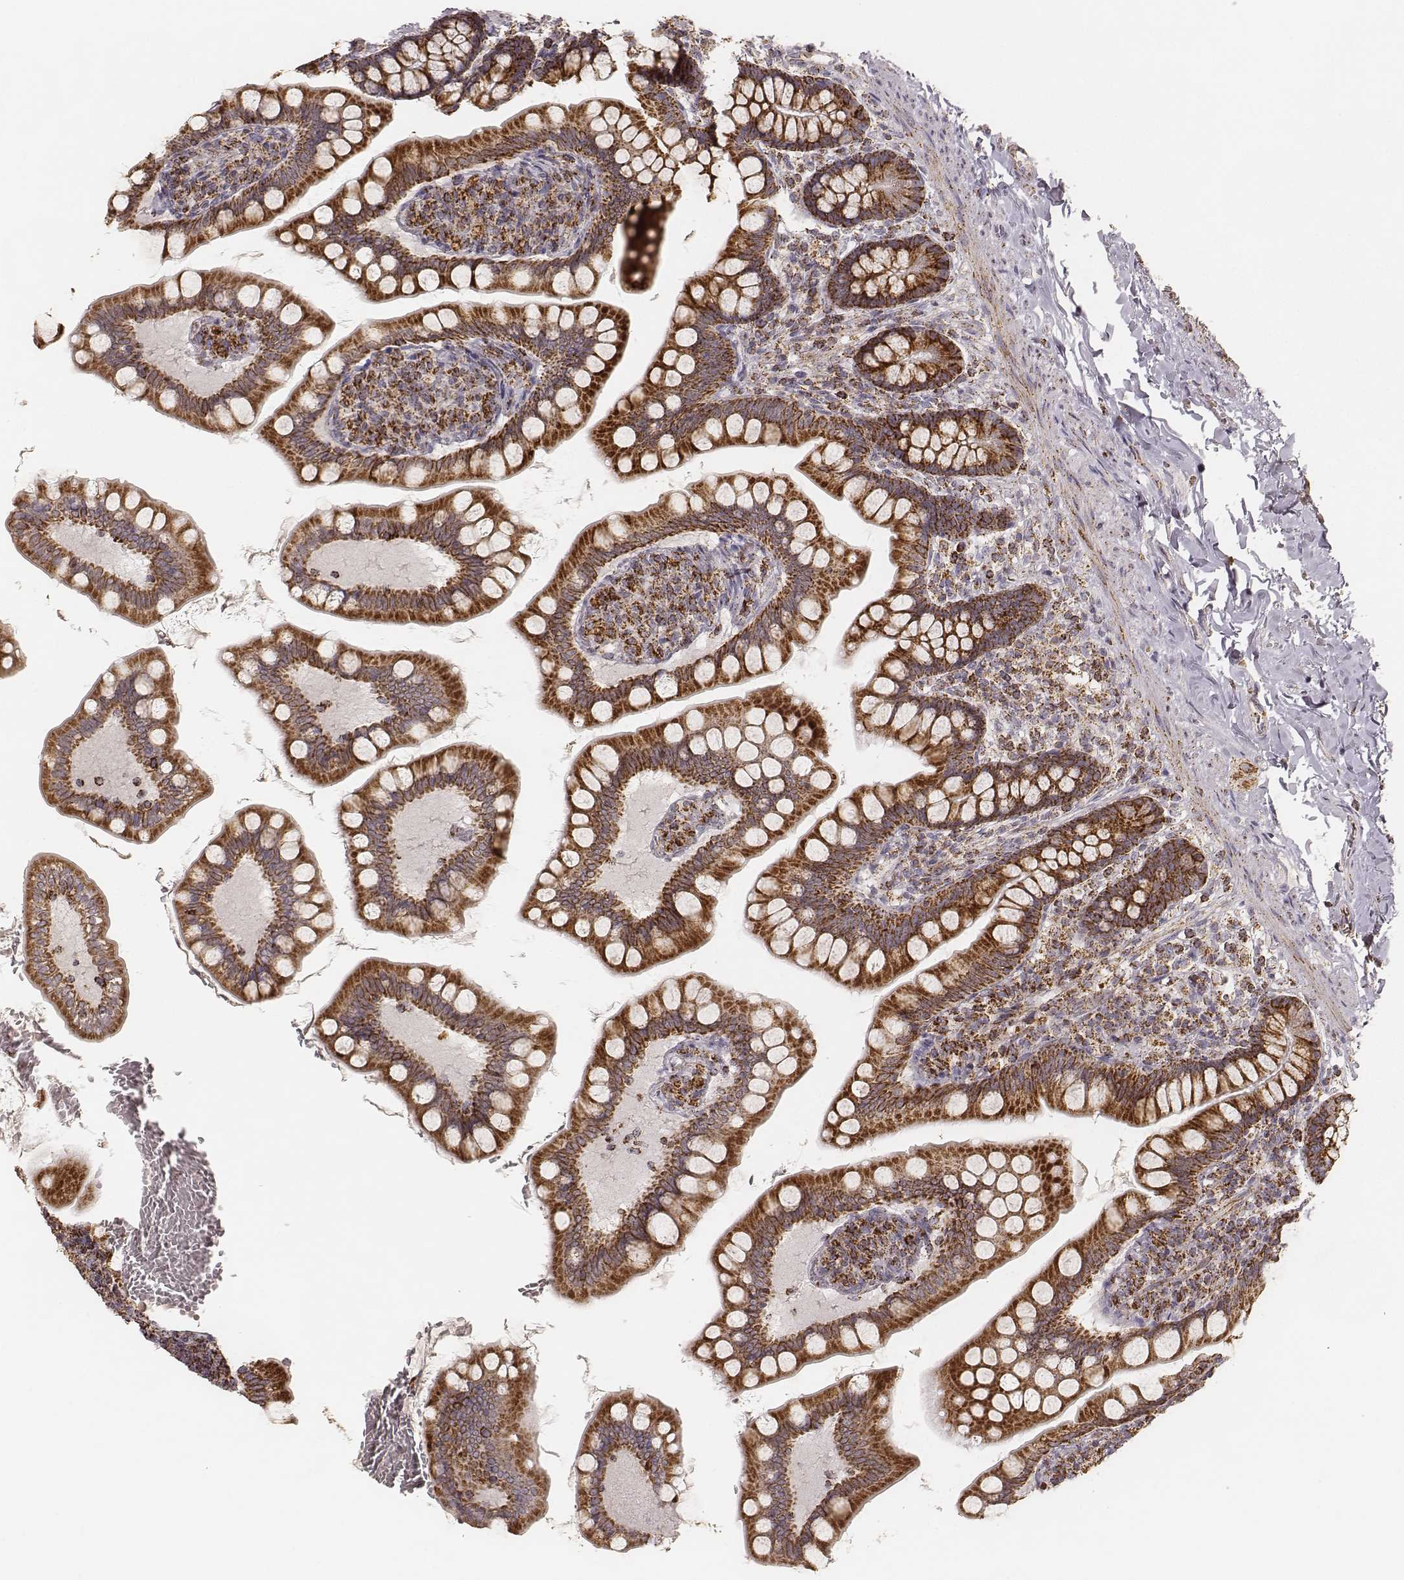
{"staining": {"intensity": "strong", "quantity": ">75%", "location": "cytoplasmic/membranous"}, "tissue": "small intestine", "cell_type": "Glandular cells", "image_type": "normal", "snomed": [{"axis": "morphology", "description": "Normal tissue, NOS"}, {"axis": "topography", "description": "Small intestine"}], "caption": "A brown stain highlights strong cytoplasmic/membranous expression of a protein in glandular cells of normal small intestine.", "gene": "CS", "patient": {"sex": "female", "age": 56}}